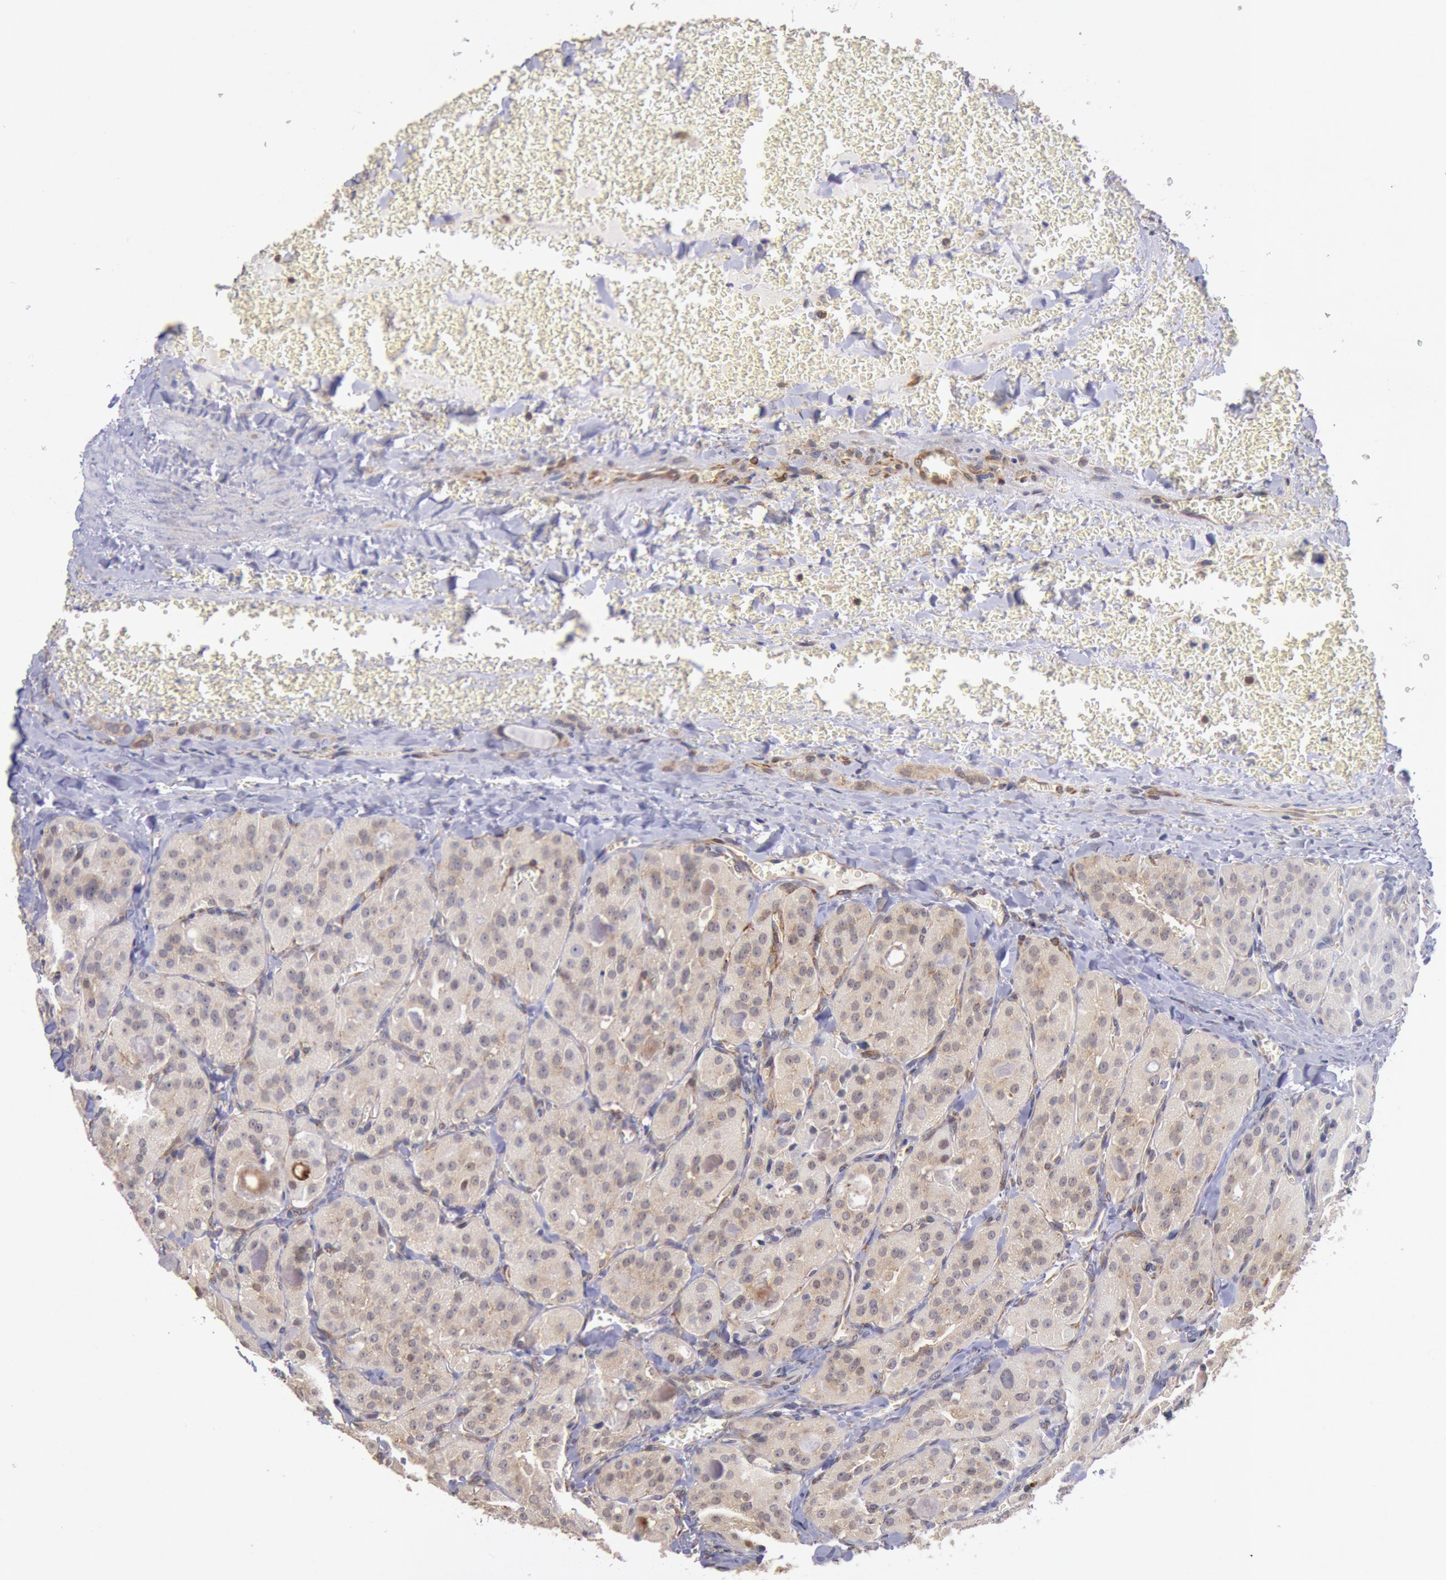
{"staining": {"intensity": "weak", "quantity": ">75%", "location": "cytoplasmic/membranous"}, "tissue": "thyroid cancer", "cell_type": "Tumor cells", "image_type": "cancer", "snomed": [{"axis": "morphology", "description": "Carcinoma, NOS"}, {"axis": "topography", "description": "Thyroid gland"}], "caption": "Human thyroid cancer stained for a protein (brown) shows weak cytoplasmic/membranous positive positivity in about >75% of tumor cells.", "gene": "DRG1", "patient": {"sex": "male", "age": 76}}